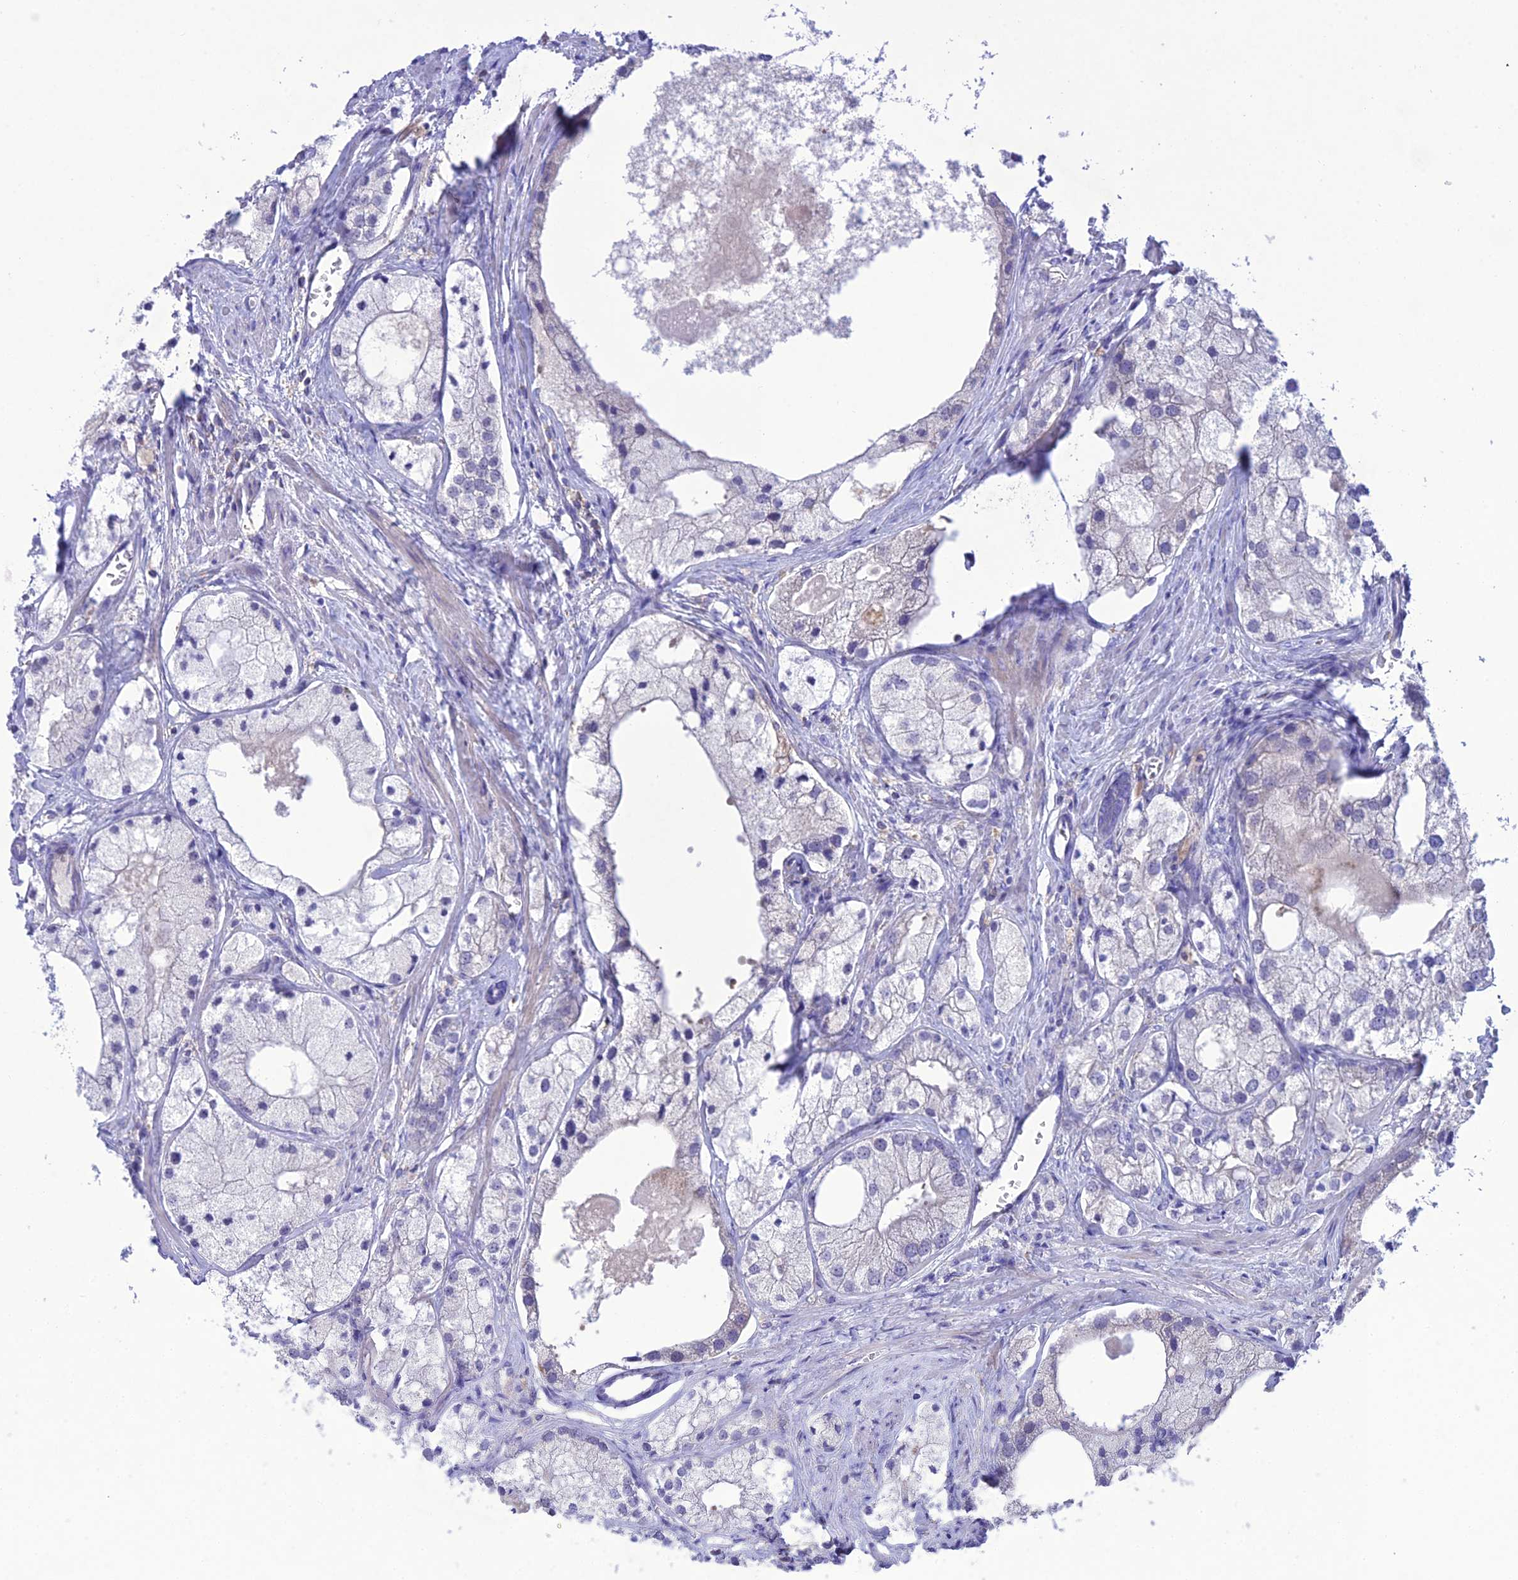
{"staining": {"intensity": "negative", "quantity": "none", "location": "none"}, "tissue": "prostate cancer", "cell_type": "Tumor cells", "image_type": "cancer", "snomed": [{"axis": "morphology", "description": "Adenocarcinoma, Low grade"}, {"axis": "topography", "description": "Prostate"}], "caption": "A photomicrograph of prostate cancer stained for a protein exhibits no brown staining in tumor cells.", "gene": "SNX24", "patient": {"sex": "male", "age": 69}}